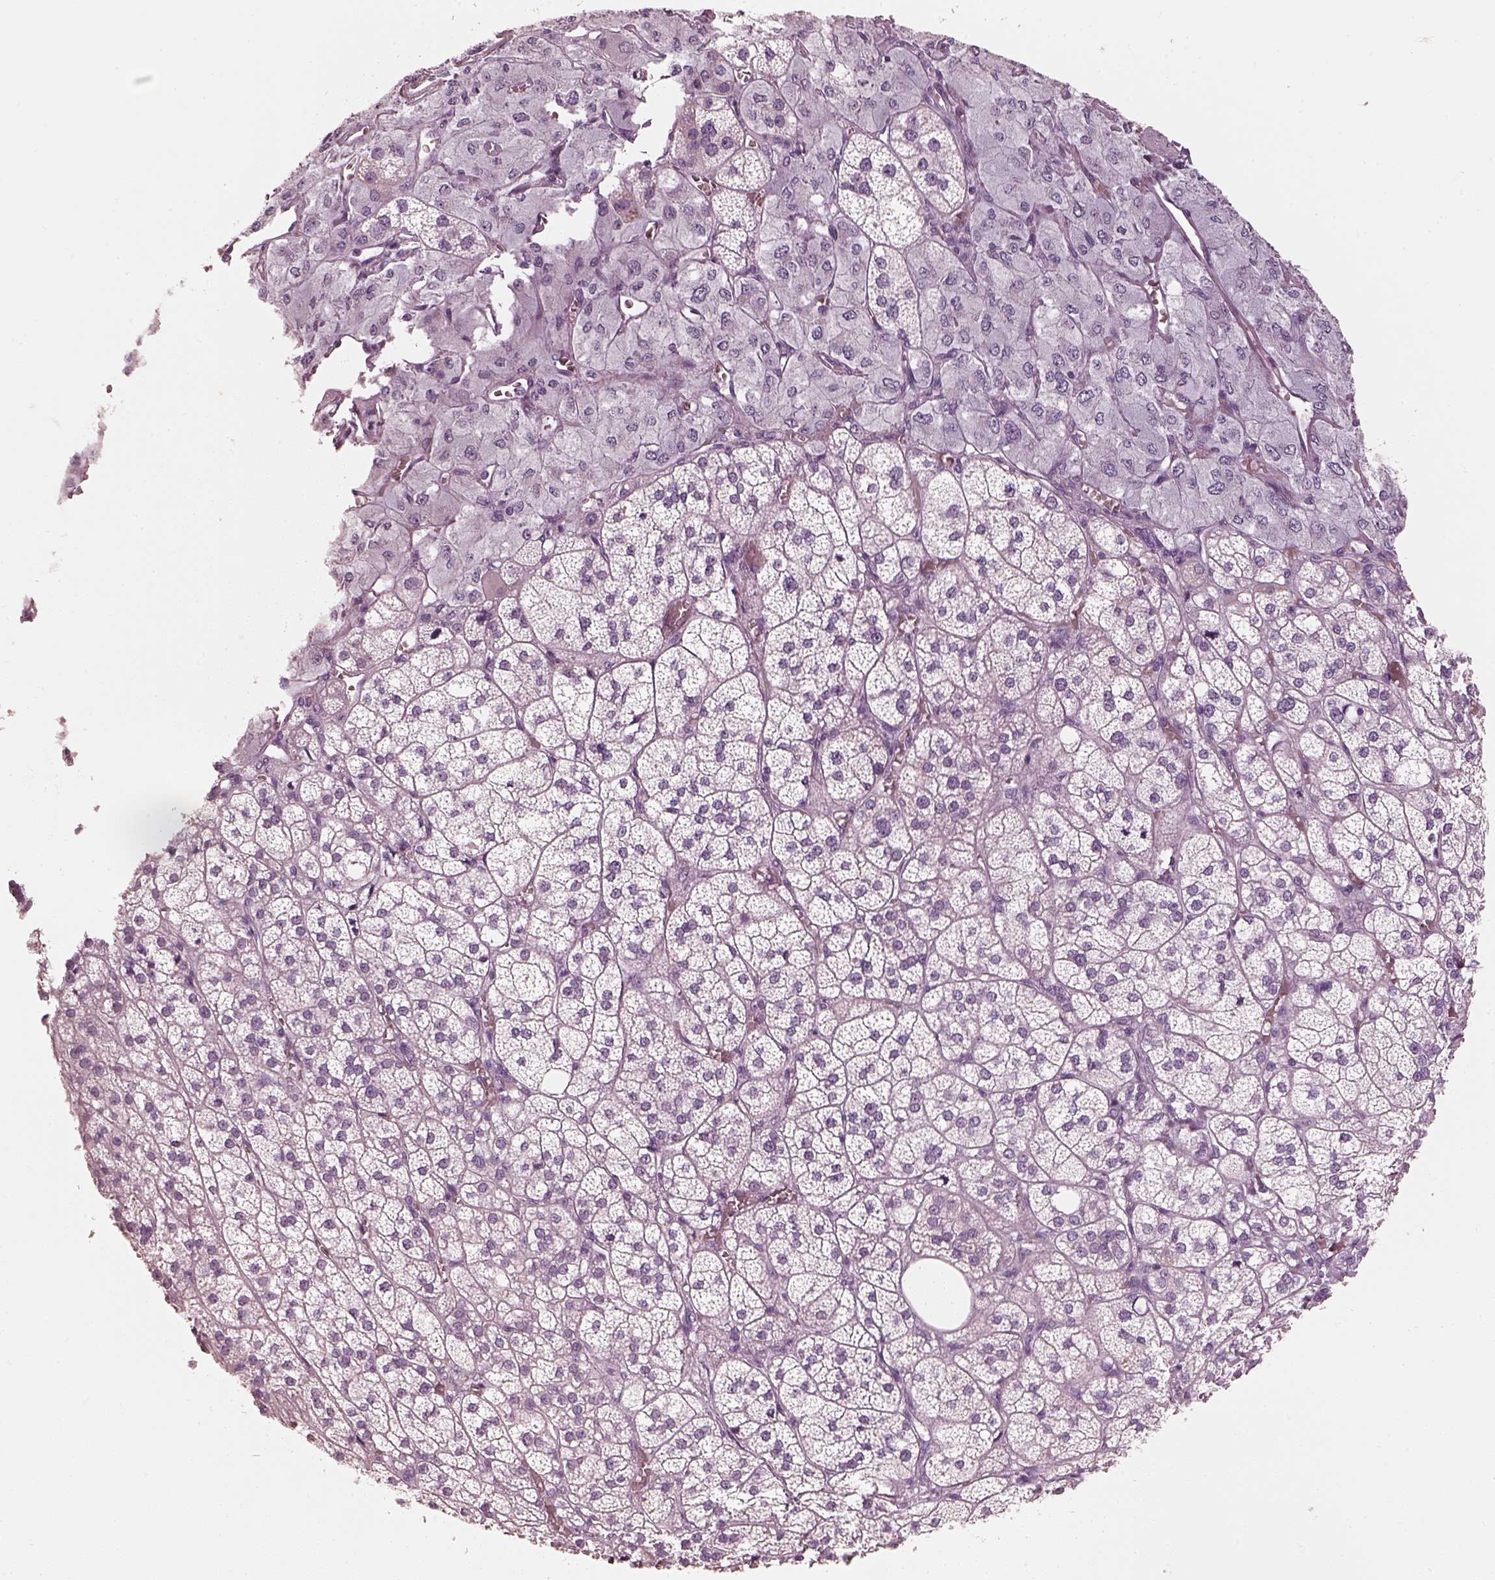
{"staining": {"intensity": "negative", "quantity": "none", "location": "none"}, "tissue": "adrenal gland", "cell_type": "Glandular cells", "image_type": "normal", "snomed": [{"axis": "morphology", "description": "Normal tissue, NOS"}, {"axis": "topography", "description": "Adrenal gland"}], "caption": "A micrograph of adrenal gland stained for a protein displays no brown staining in glandular cells. (DAB (3,3'-diaminobenzidine) IHC with hematoxylin counter stain).", "gene": "R3HDML", "patient": {"sex": "female", "age": 60}}